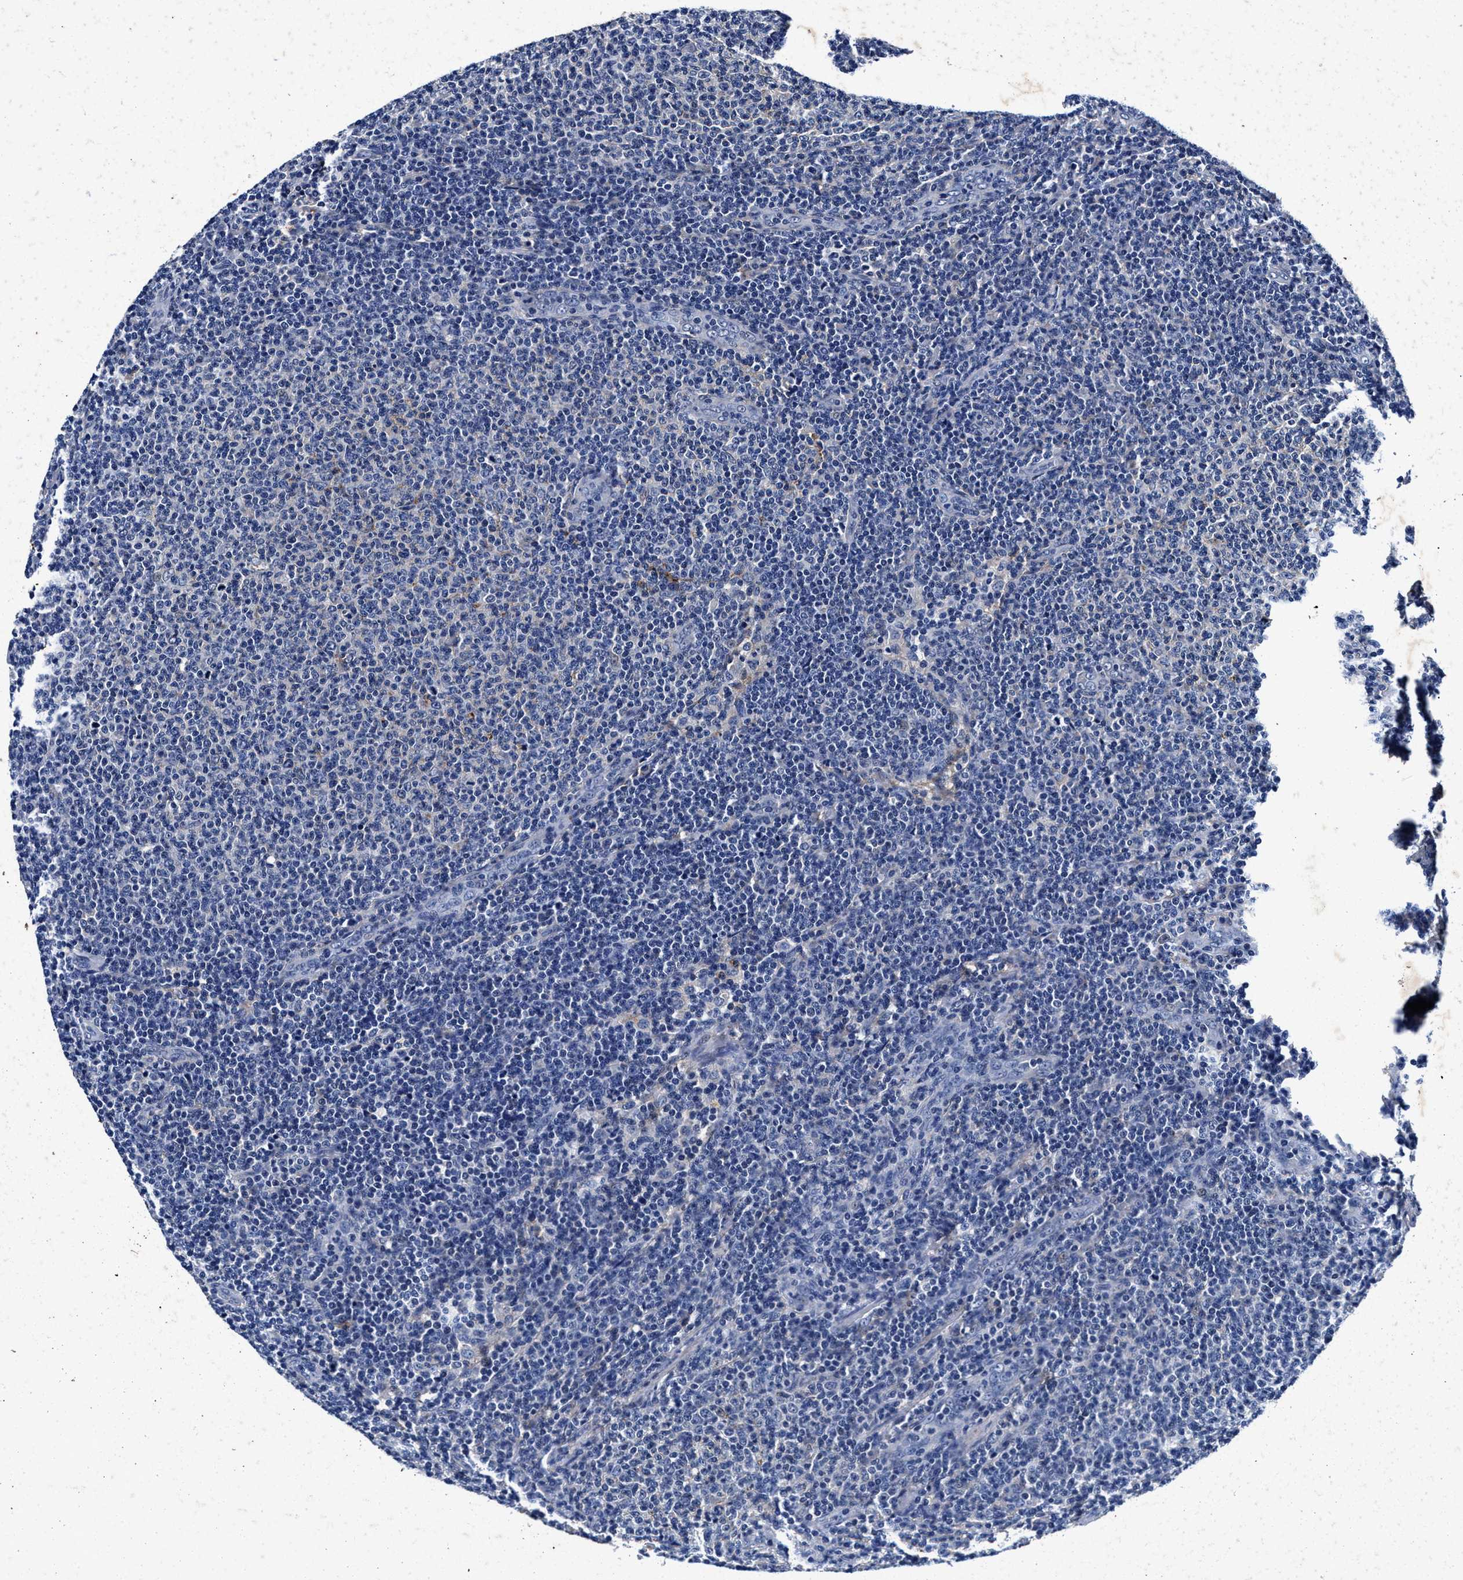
{"staining": {"intensity": "negative", "quantity": "none", "location": "none"}, "tissue": "lymphoma", "cell_type": "Tumor cells", "image_type": "cancer", "snomed": [{"axis": "morphology", "description": "Malignant lymphoma, non-Hodgkin's type, Low grade"}, {"axis": "topography", "description": "Lymph node"}], "caption": "Tumor cells are negative for protein expression in human malignant lymphoma, non-Hodgkin's type (low-grade).", "gene": "SLC8A1", "patient": {"sex": "male", "age": 66}}